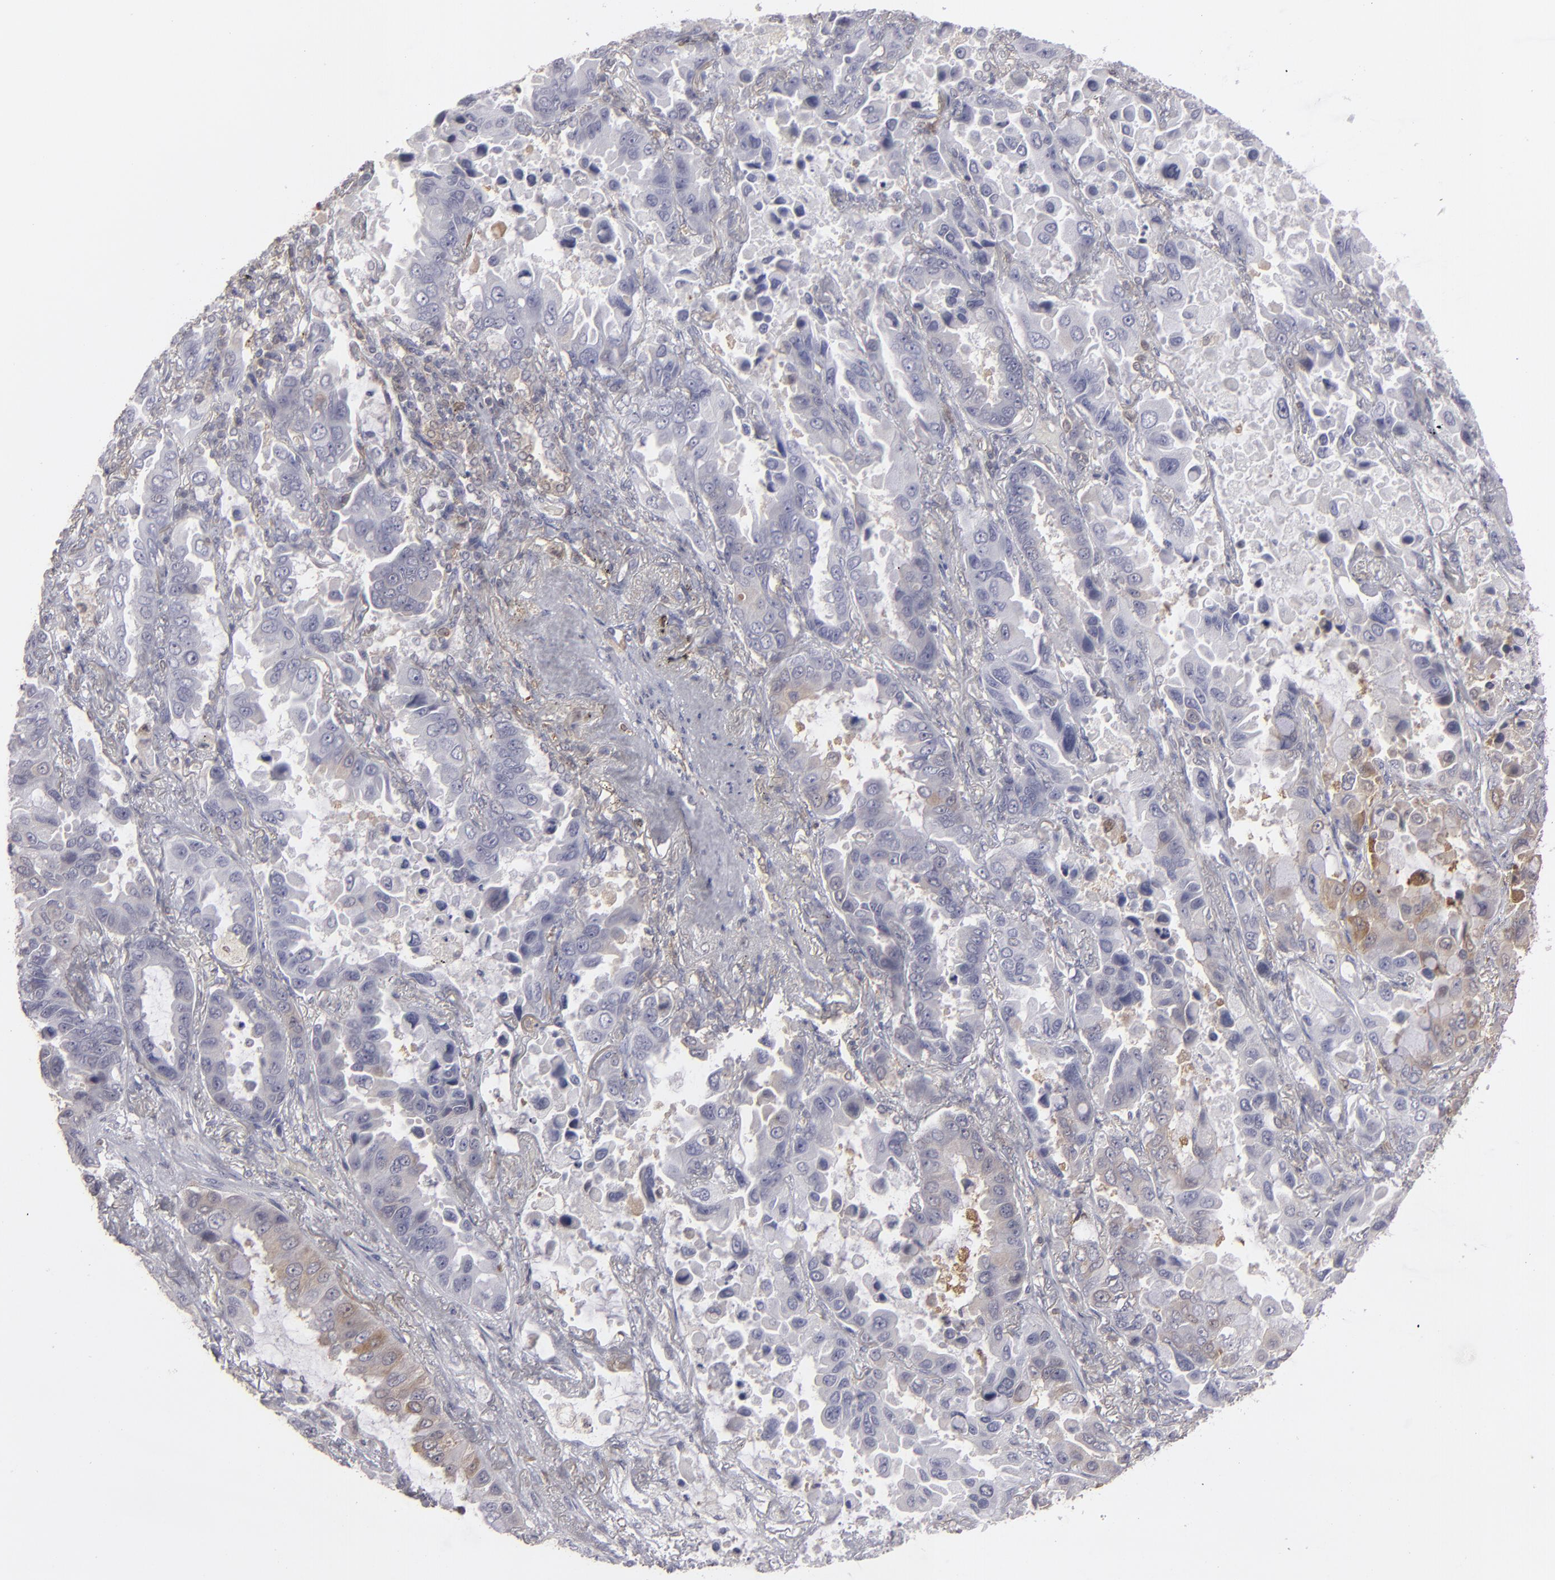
{"staining": {"intensity": "weak", "quantity": "25%-75%", "location": "cytoplasmic/membranous"}, "tissue": "lung cancer", "cell_type": "Tumor cells", "image_type": "cancer", "snomed": [{"axis": "morphology", "description": "Adenocarcinoma, NOS"}, {"axis": "topography", "description": "Lung"}], "caption": "Protein staining exhibits weak cytoplasmic/membranous expression in approximately 25%-75% of tumor cells in lung cancer.", "gene": "SEMA3G", "patient": {"sex": "male", "age": 64}}